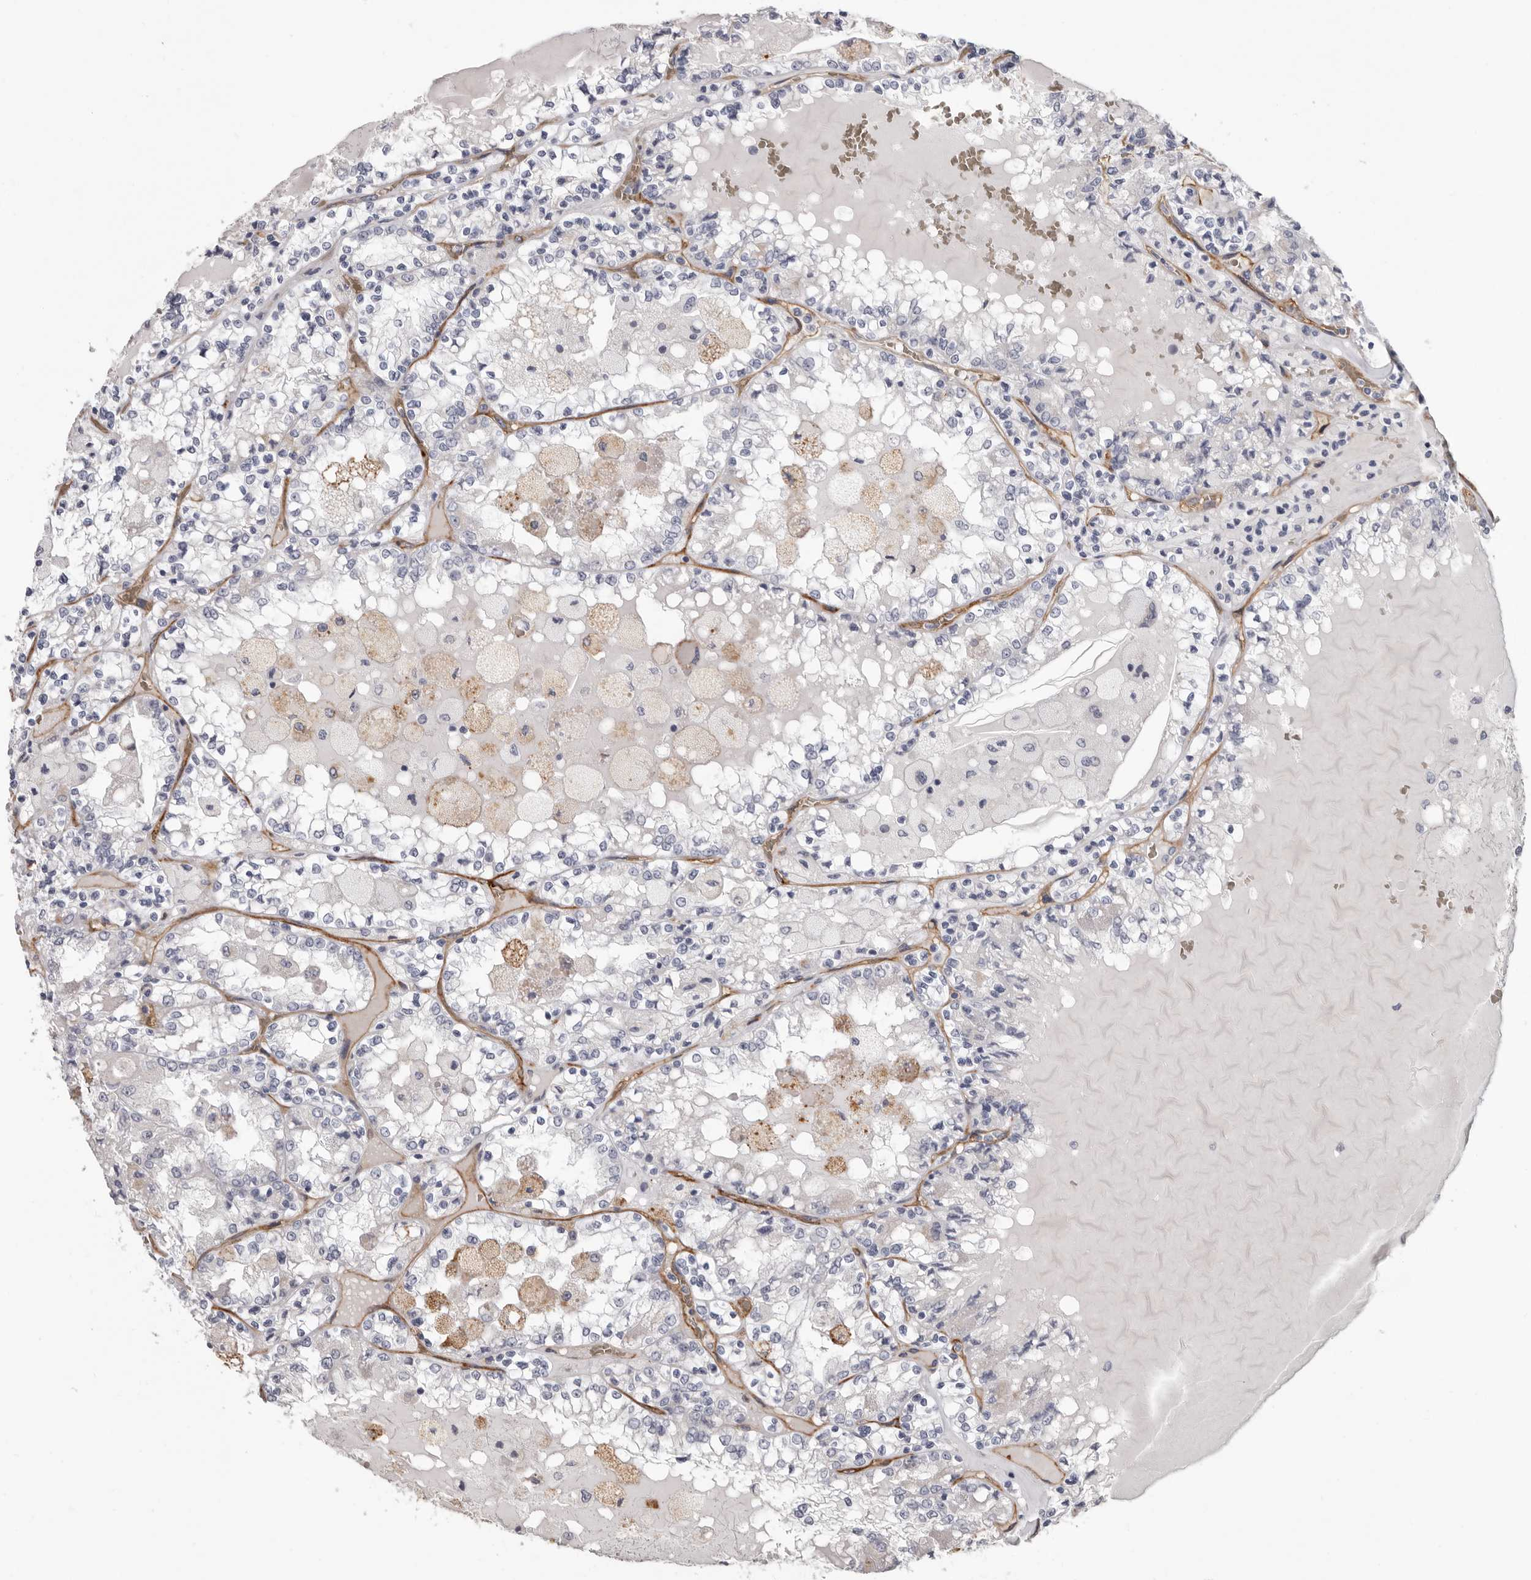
{"staining": {"intensity": "negative", "quantity": "none", "location": "none"}, "tissue": "renal cancer", "cell_type": "Tumor cells", "image_type": "cancer", "snomed": [{"axis": "morphology", "description": "Adenocarcinoma, NOS"}, {"axis": "topography", "description": "Kidney"}], "caption": "Immunohistochemistry of human renal adenocarcinoma displays no staining in tumor cells.", "gene": "ADGRL4", "patient": {"sex": "female", "age": 56}}